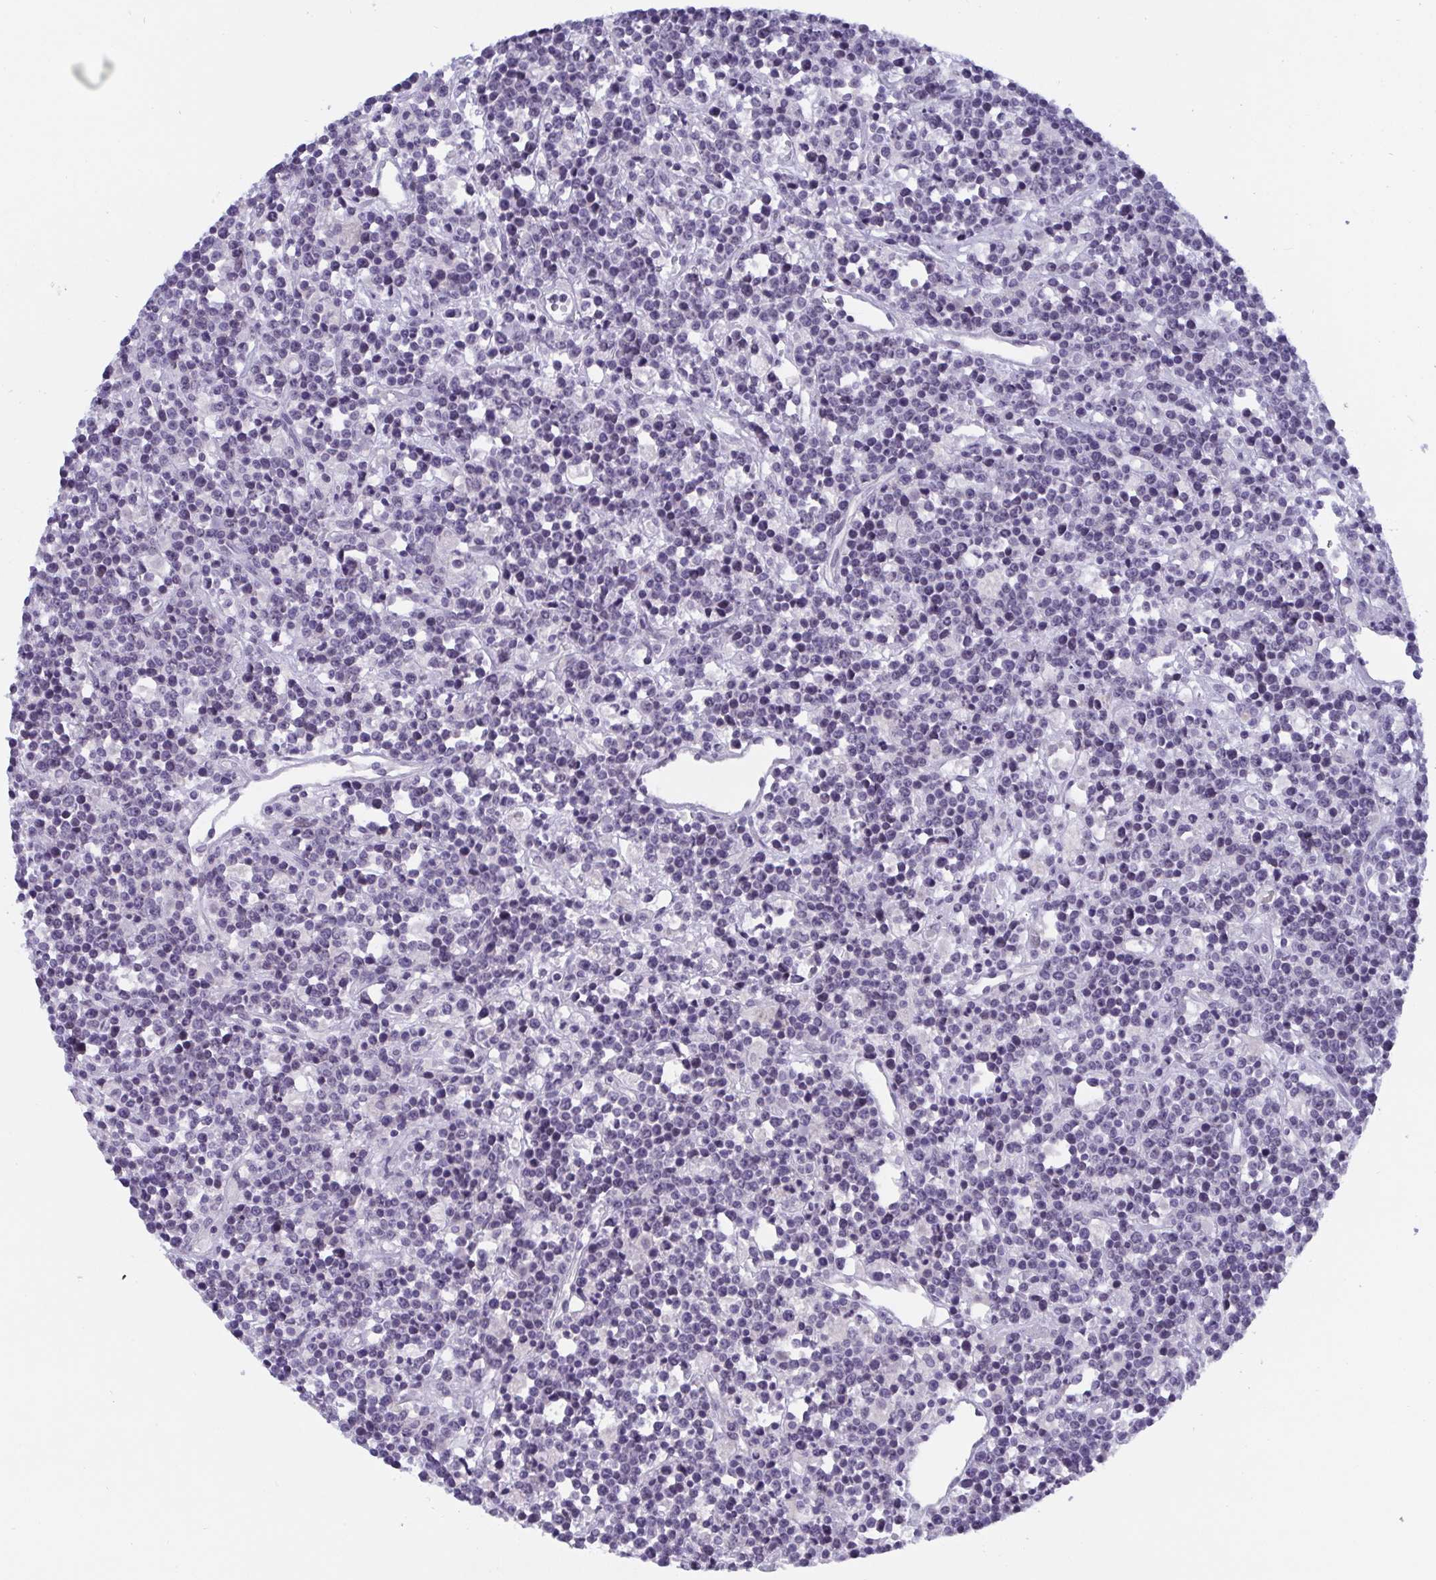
{"staining": {"intensity": "negative", "quantity": "none", "location": "none"}, "tissue": "lymphoma", "cell_type": "Tumor cells", "image_type": "cancer", "snomed": [{"axis": "morphology", "description": "Malignant lymphoma, non-Hodgkin's type, High grade"}, {"axis": "topography", "description": "Ovary"}], "caption": "Immunohistochemical staining of human lymphoma displays no significant positivity in tumor cells.", "gene": "BMAL2", "patient": {"sex": "female", "age": 56}}